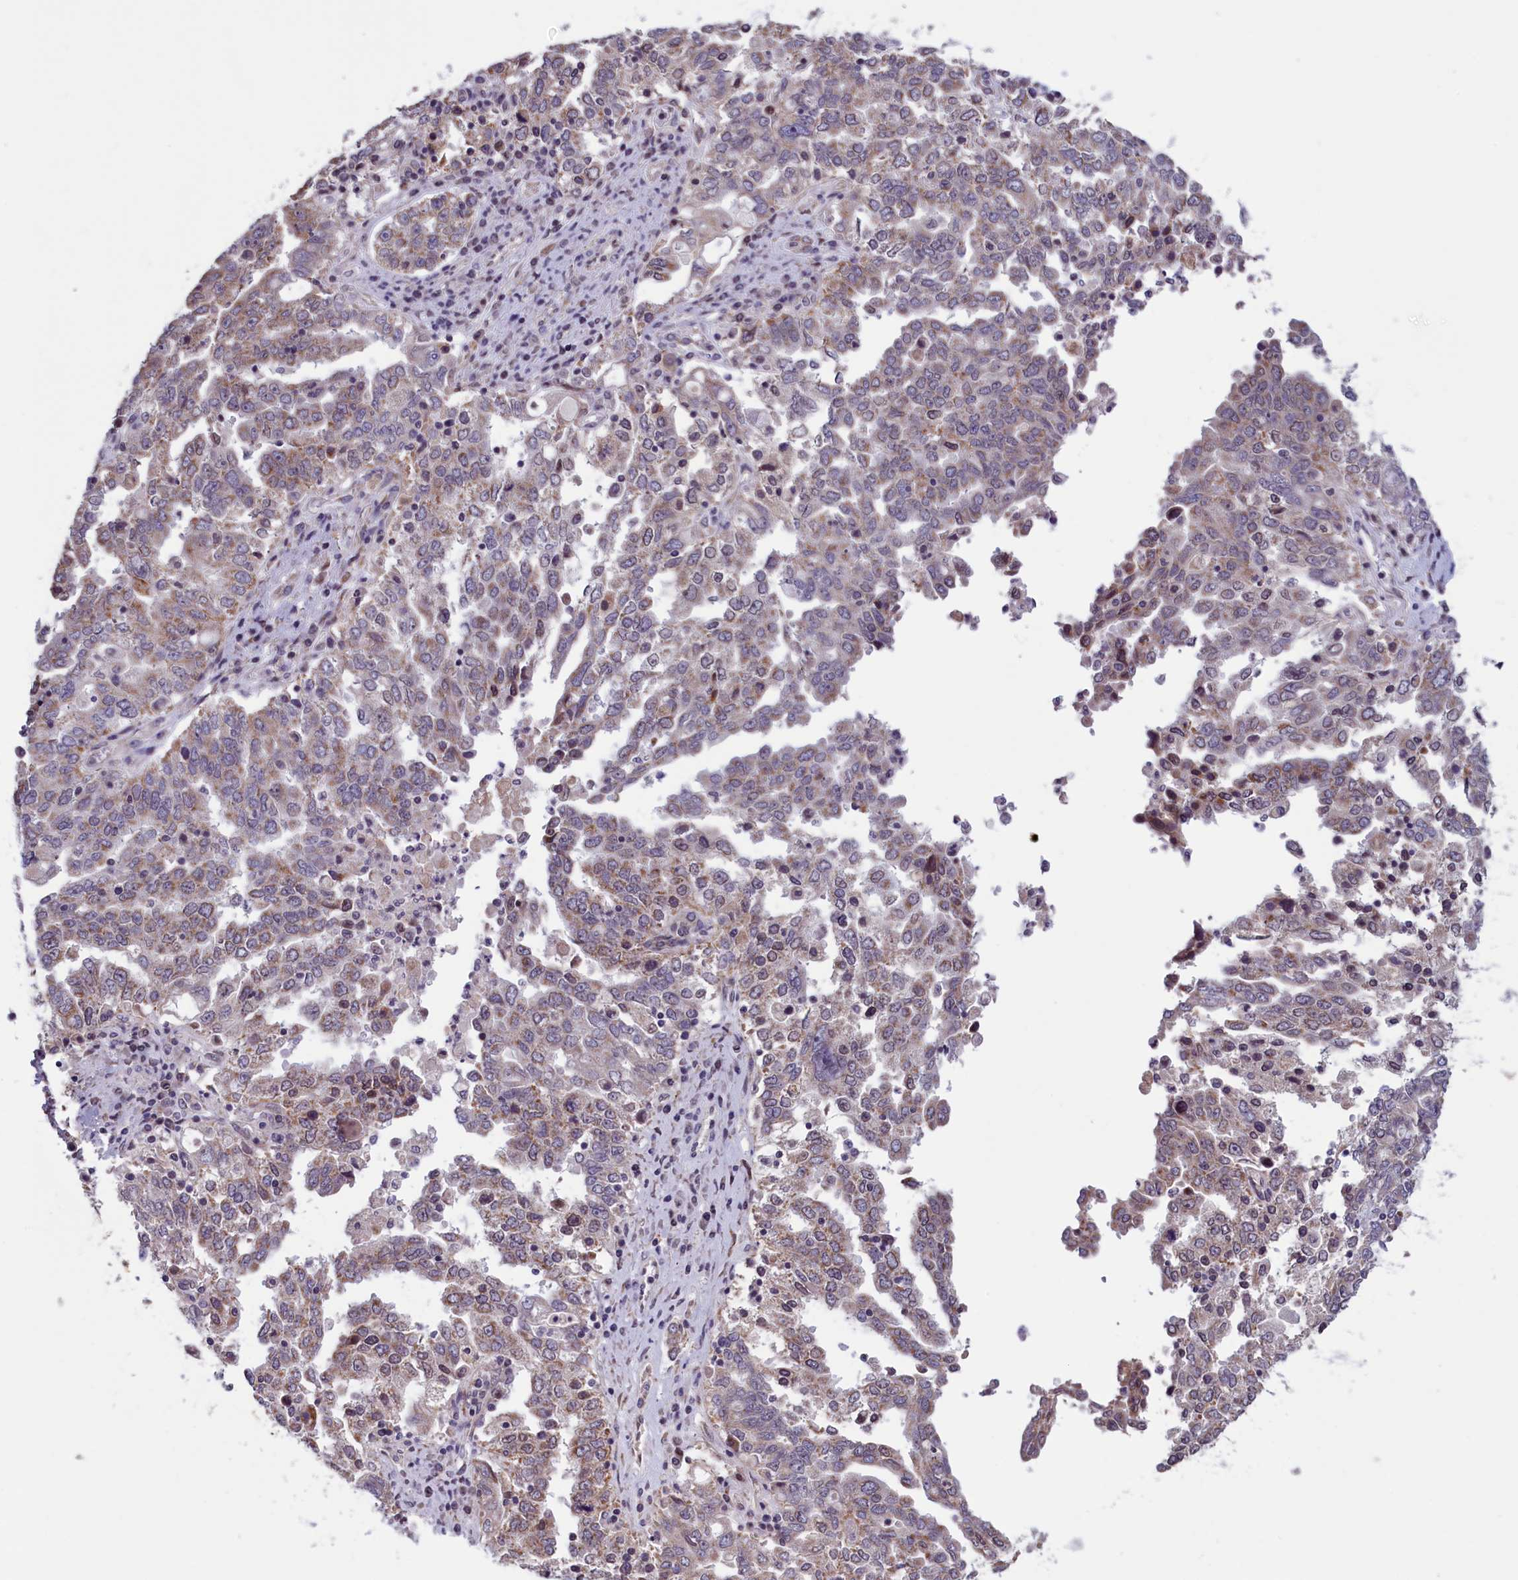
{"staining": {"intensity": "moderate", "quantity": ">75%", "location": "cytoplasmic/membranous"}, "tissue": "ovarian cancer", "cell_type": "Tumor cells", "image_type": "cancer", "snomed": [{"axis": "morphology", "description": "Carcinoma, endometroid"}, {"axis": "topography", "description": "Ovary"}], "caption": "Brown immunohistochemical staining in ovarian cancer shows moderate cytoplasmic/membranous positivity in approximately >75% of tumor cells.", "gene": "PARS2", "patient": {"sex": "female", "age": 62}}